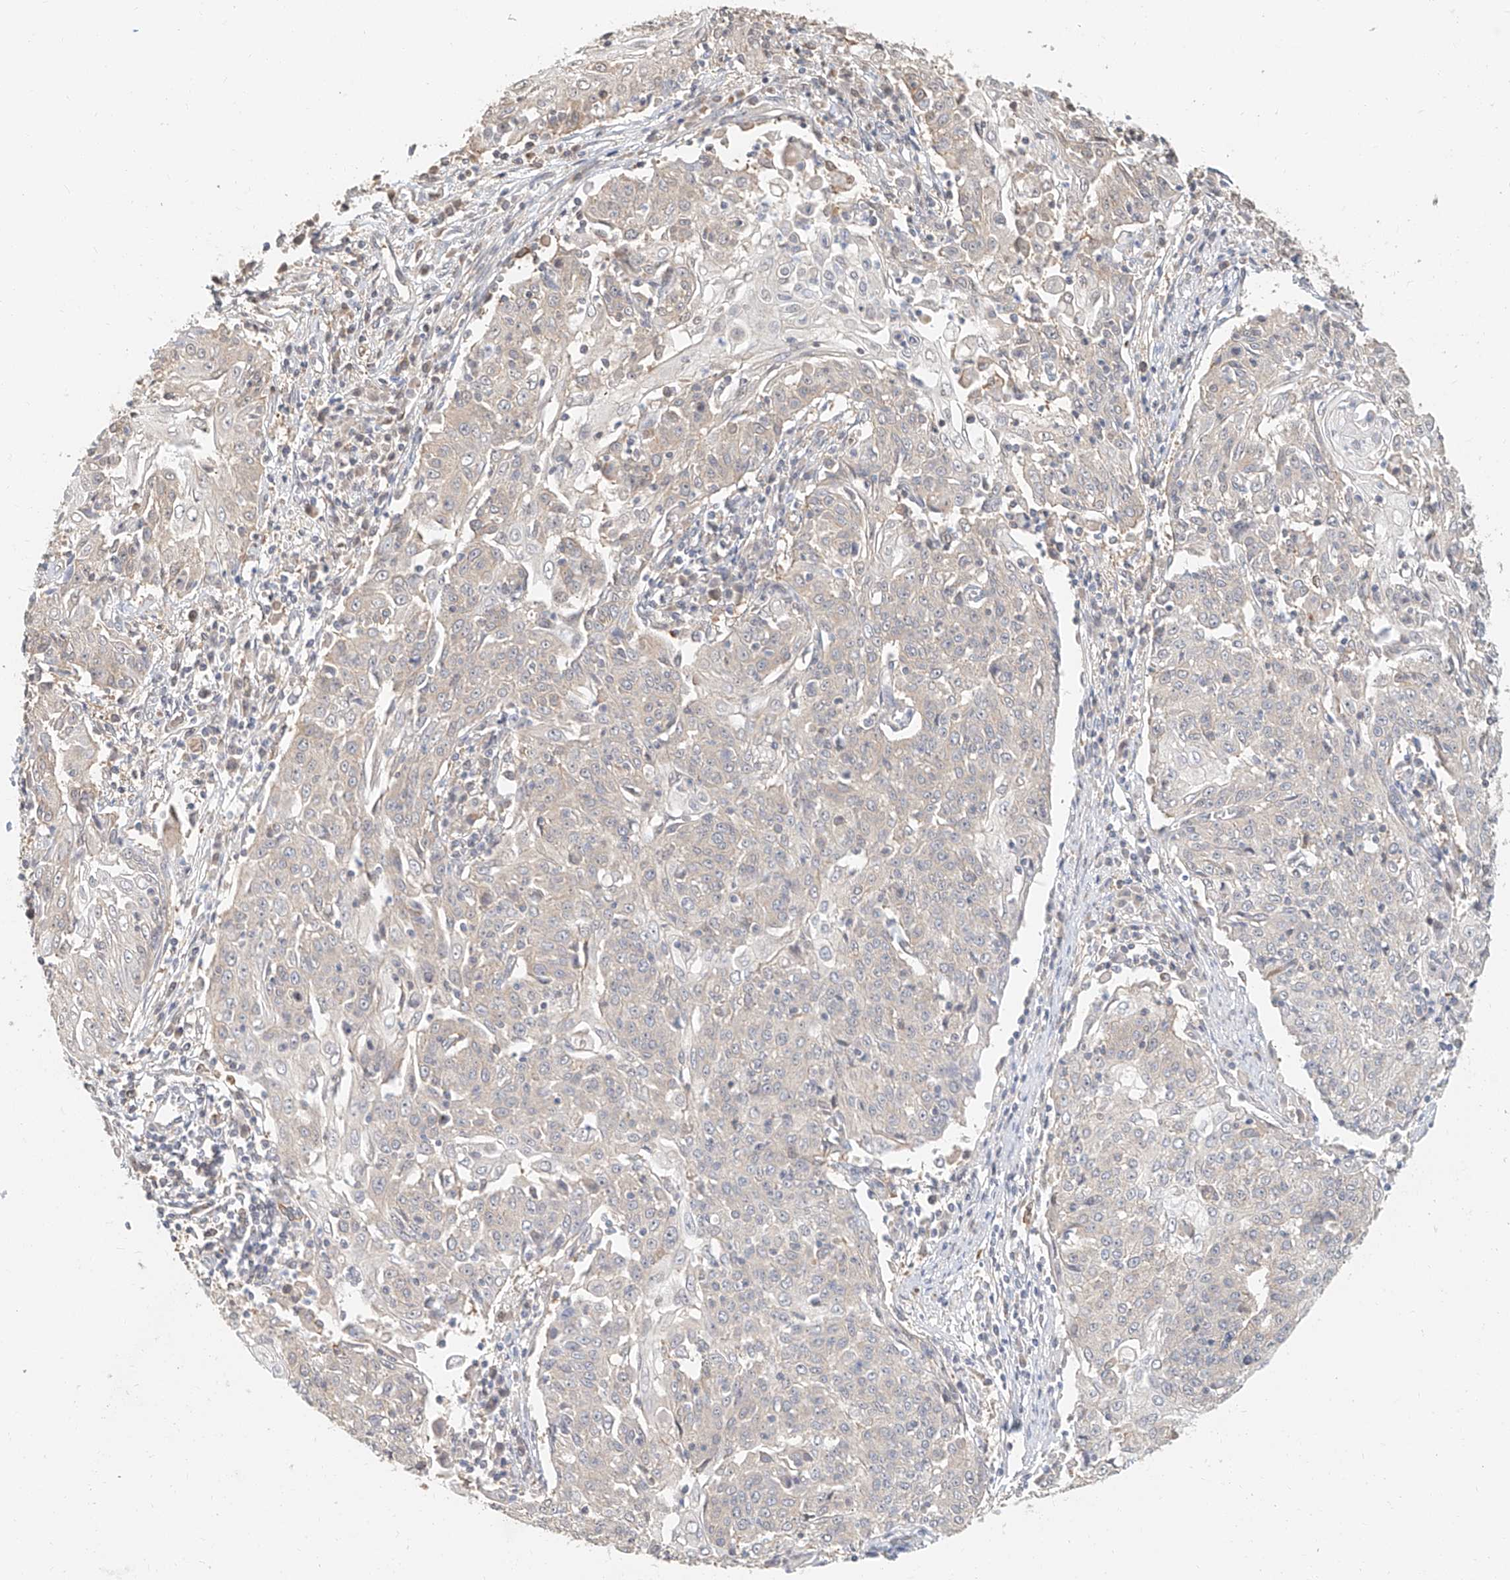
{"staining": {"intensity": "negative", "quantity": "none", "location": "none"}, "tissue": "cervical cancer", "cell_type": "Tumor cells", "image_type": "cancer", "snomed": [{"axis": "morphology", "description": "Squamous cell carcinoma, NOS"}, {"axis": "topography", "description": "Cervix"}], "caption": "Immunohistochemical staining of cervical cancer (squamous cell carcinoma) displays no significant positivity in tumor cells.", "gene": "NAP1L1", "patient": {"sex": "female", "age": 48}}